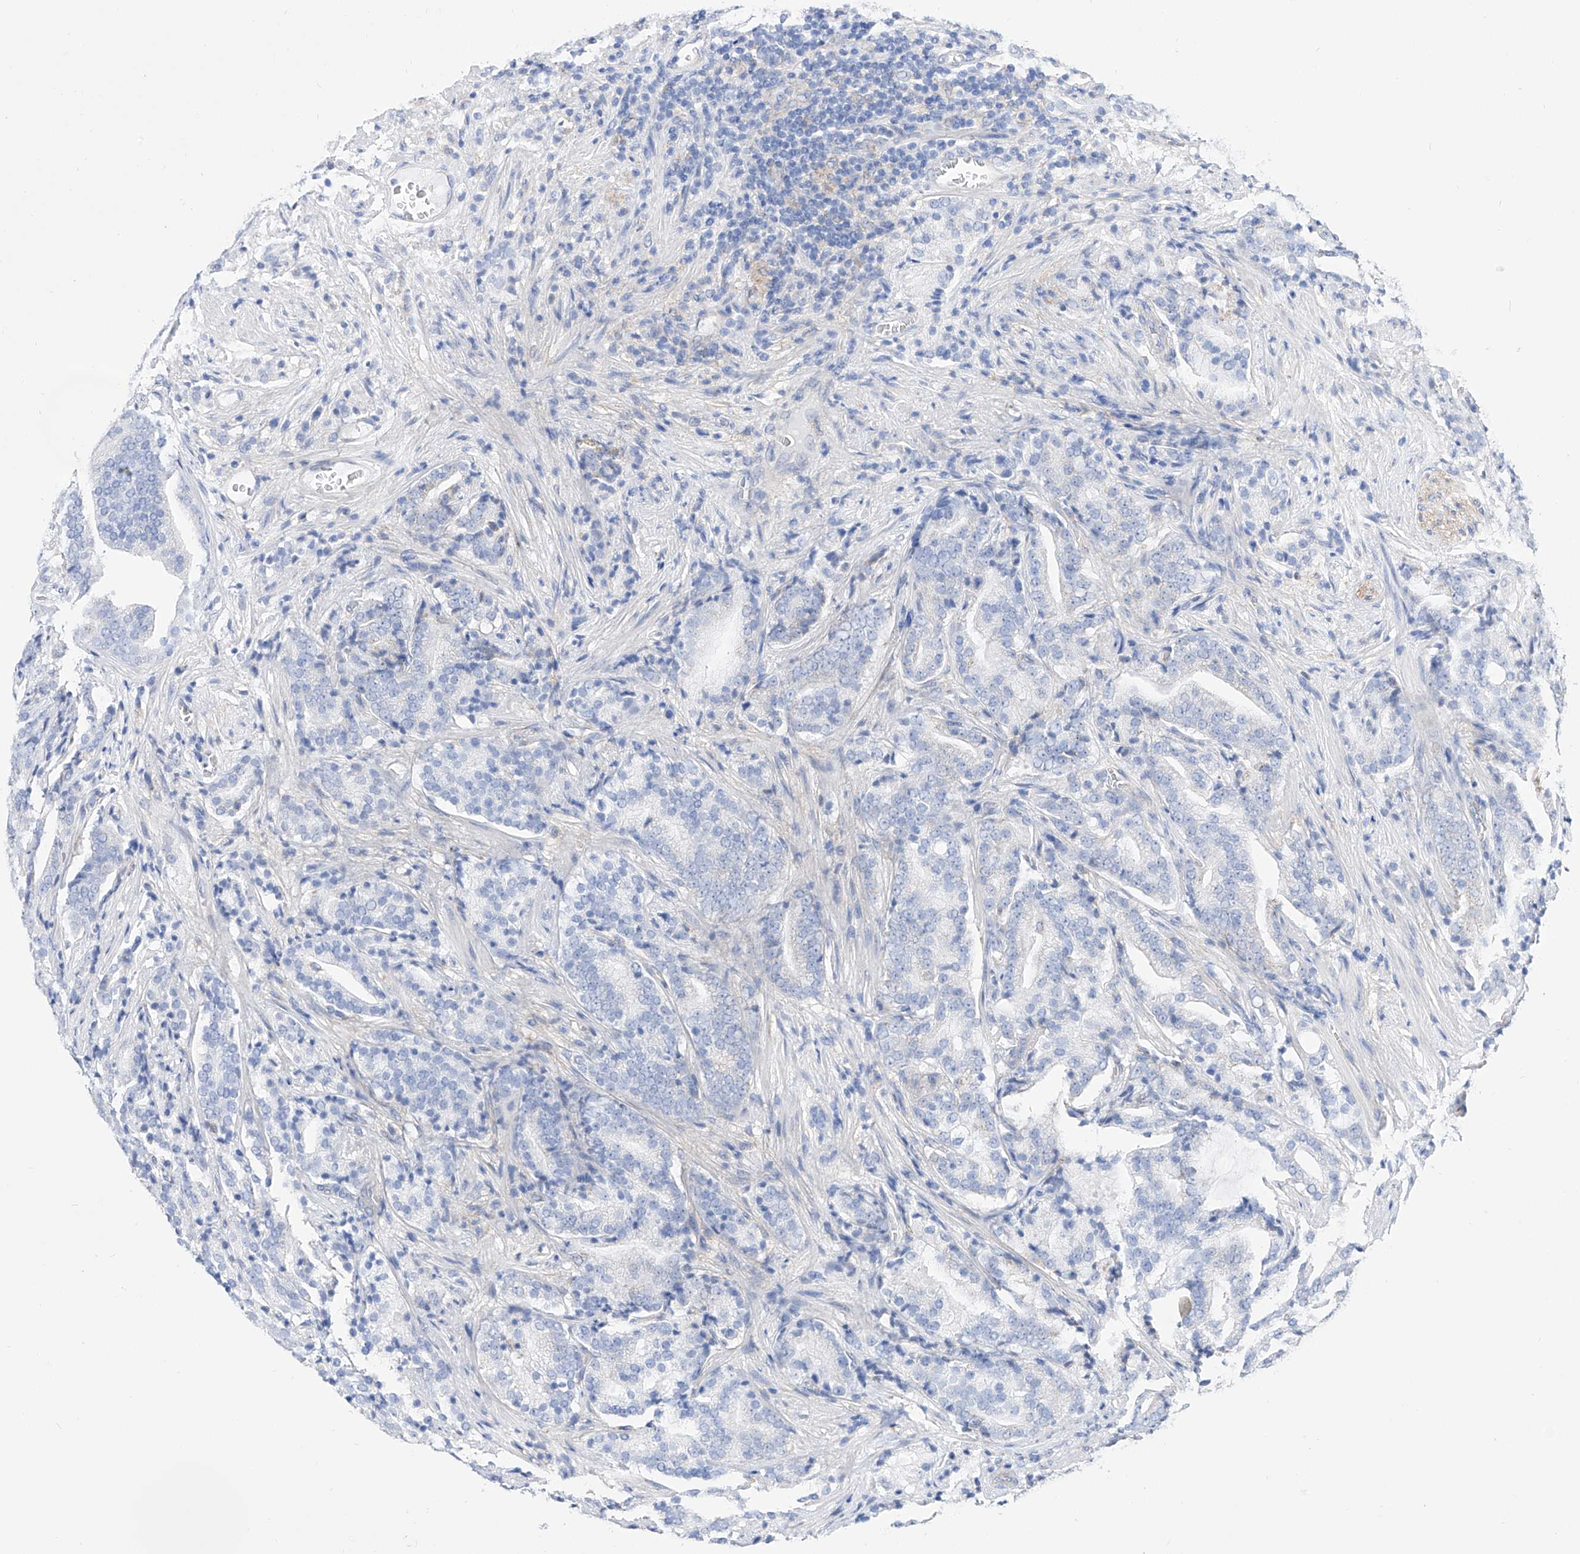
{"staining": {"intensity": "negative", "quantity": "none", "location": "none"}, "tissue": "prostate cancer", "cell_type": "Tumor cells", "image_type": "cancer", "snomed": [{"axis": "morphology", "description": "Adenocarcinoma, High grade"}, {"axis": "topography", "description": "Prostate"}], "caption": "Tumor cells are negative for brown protein staining in prostate cancer (high-grade adenocarcinoma).", "gene": "ZNF653", "patient": {"sex": "male", "age": 57}}